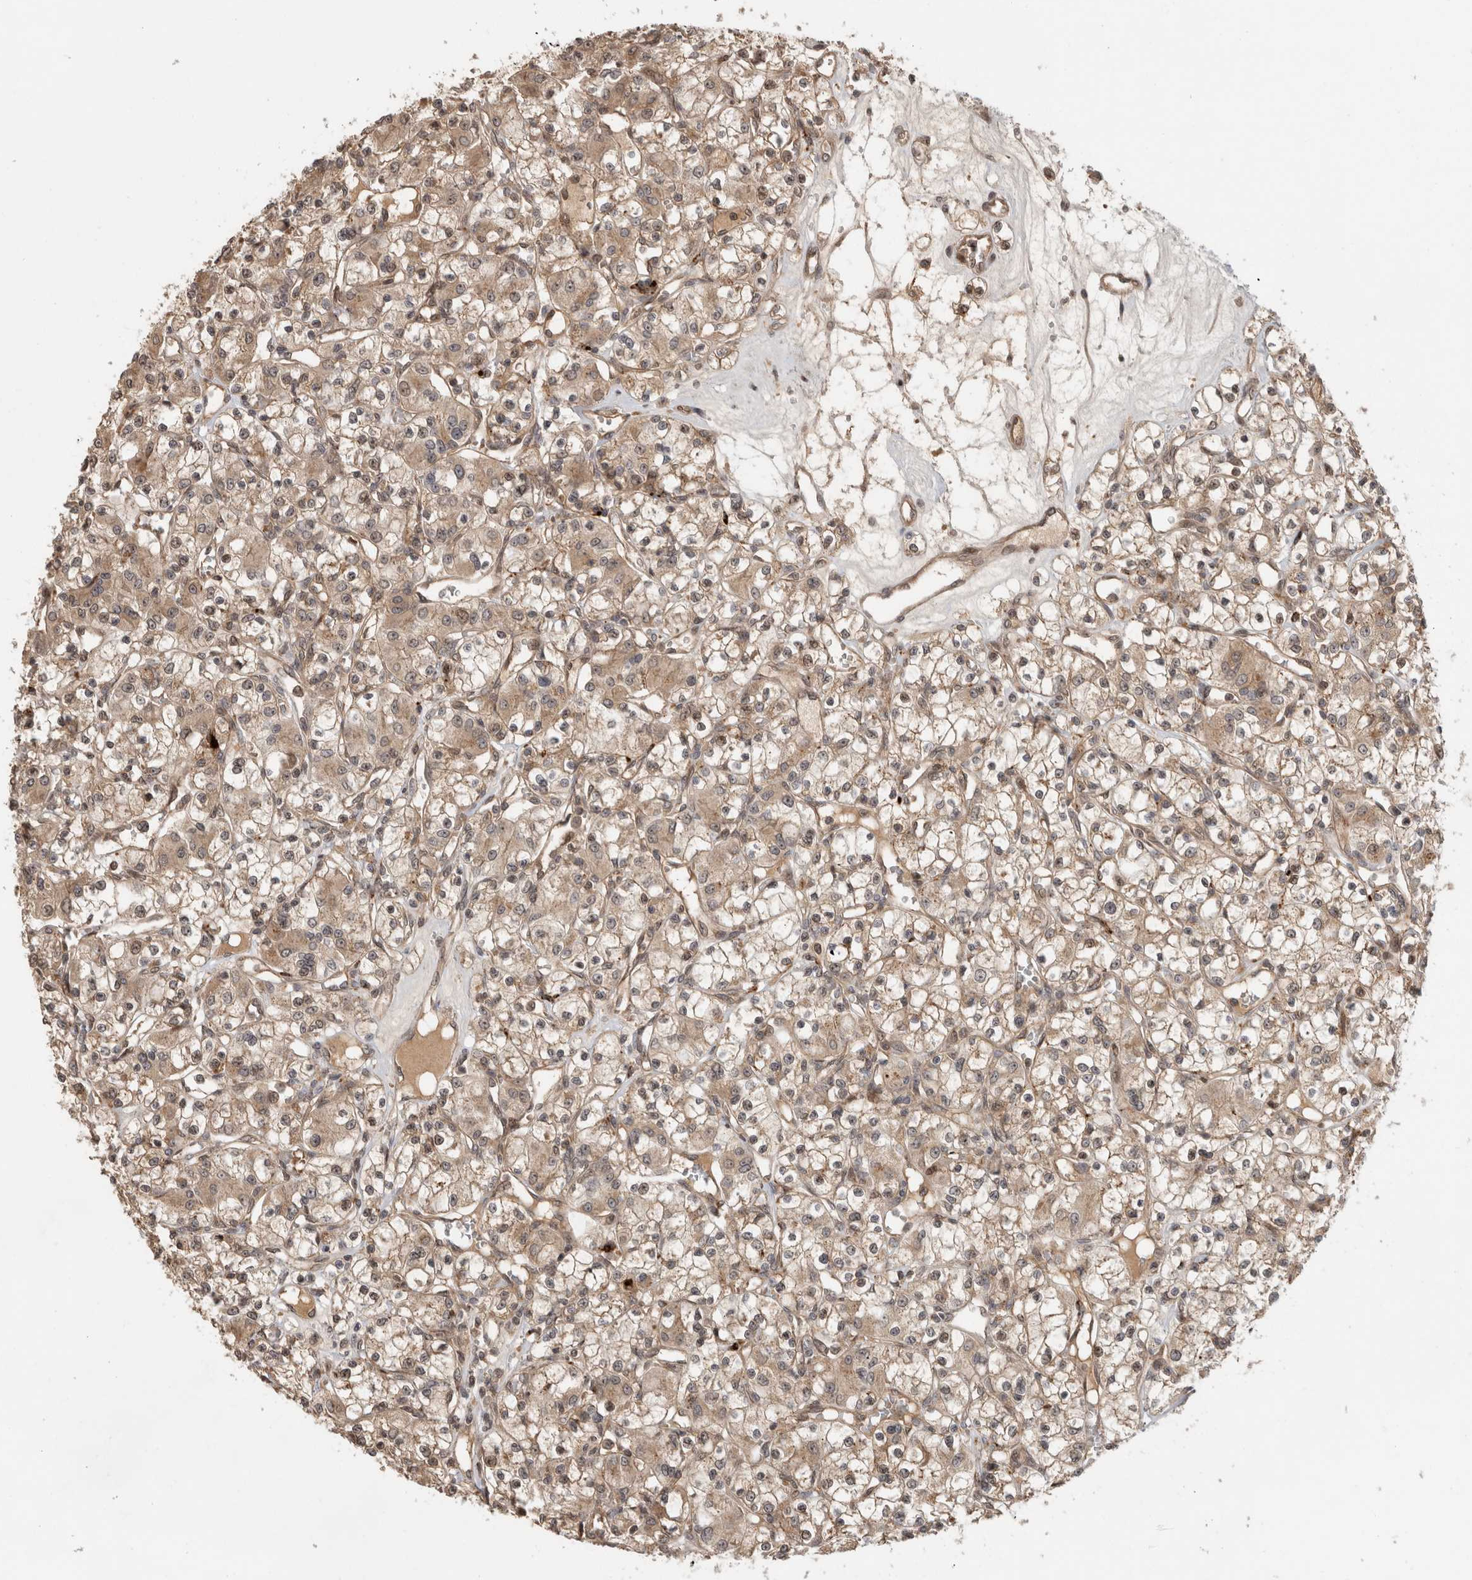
{"staining": {"intensity": "weak", "quantity": ">75%", "location": "cytoplasmic/membranous"}, "tissue": "renal cancer", "cell_type": "Tumor cells", "image_type": "cancer", "snomed": [{"axis": "morphology", "description": "Adenocarcinoma, NOS"}, {"axis": "topography", "description": "Kidney"}], "caption": "Tumor cells reveal low levels of weak cytoplasmic/membranous expression in approximately >75% of cells in human adenocarcinoma (renal).", "gene": "PITPNC1", "patient": {"sex": "female", "age": 59}}